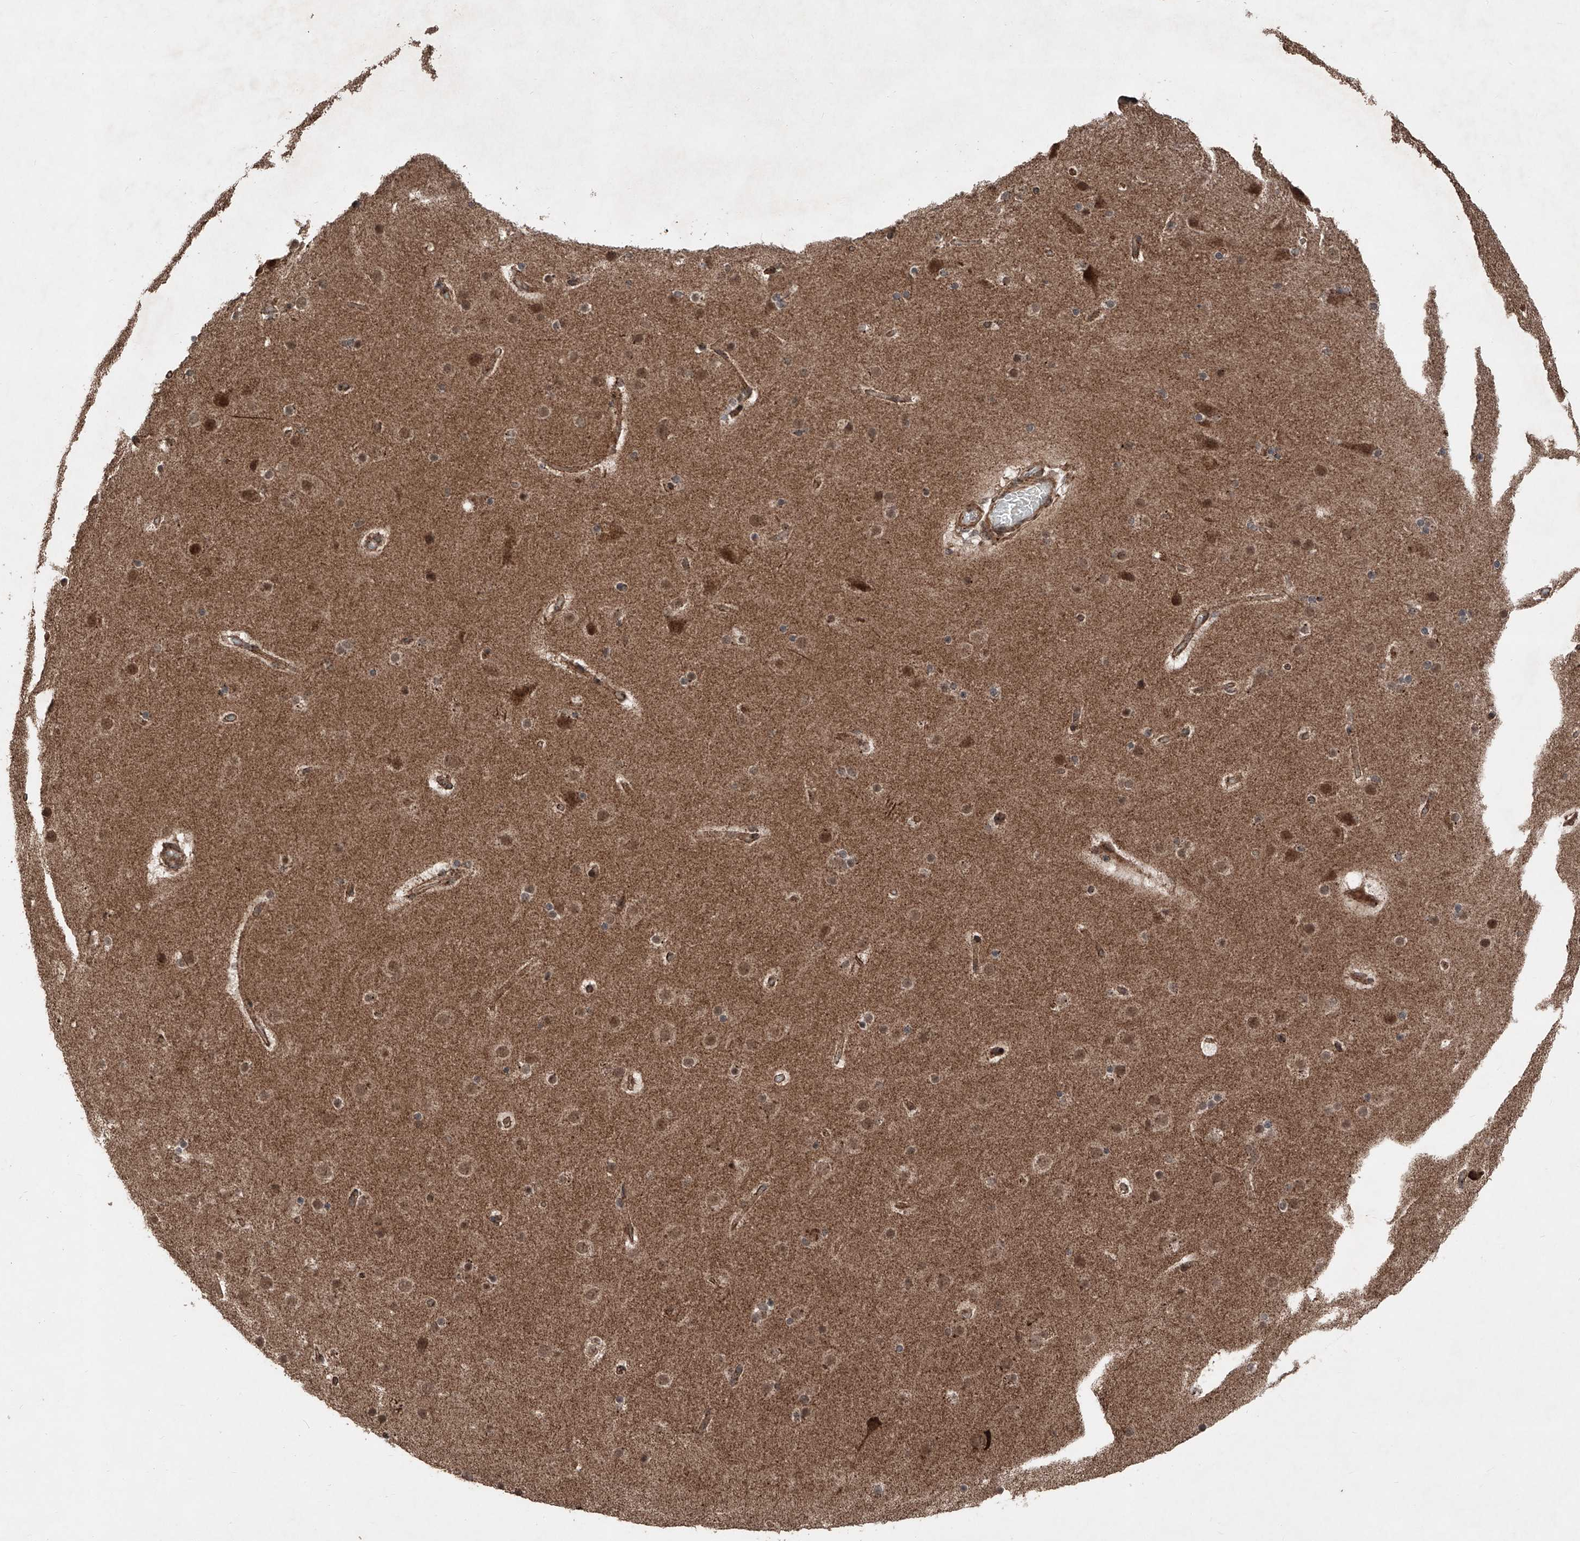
{"staining": {"intensity": "moderate", "quantity": ">75%", "location": "cytoplasmic/membranous"}, "tissue": "cerebral cortex", "cell_type": "Endothelial cells", "image_type": "normal", "snomed": [{"axis": "morphology", "description": "Normal tissue, NOS"}, {"axis": "topography", "description": "Cerebral cortex"}], "caption": "This histopathology image demonstrates immunohistochemistry staining of normal human cerebral cortex, with medium moderate cytoplasmic/membranous positivity in about >75% of endothelial cells.", "gene": "ZSCAN29", "patient": {"sex": "male", "age": 57}}